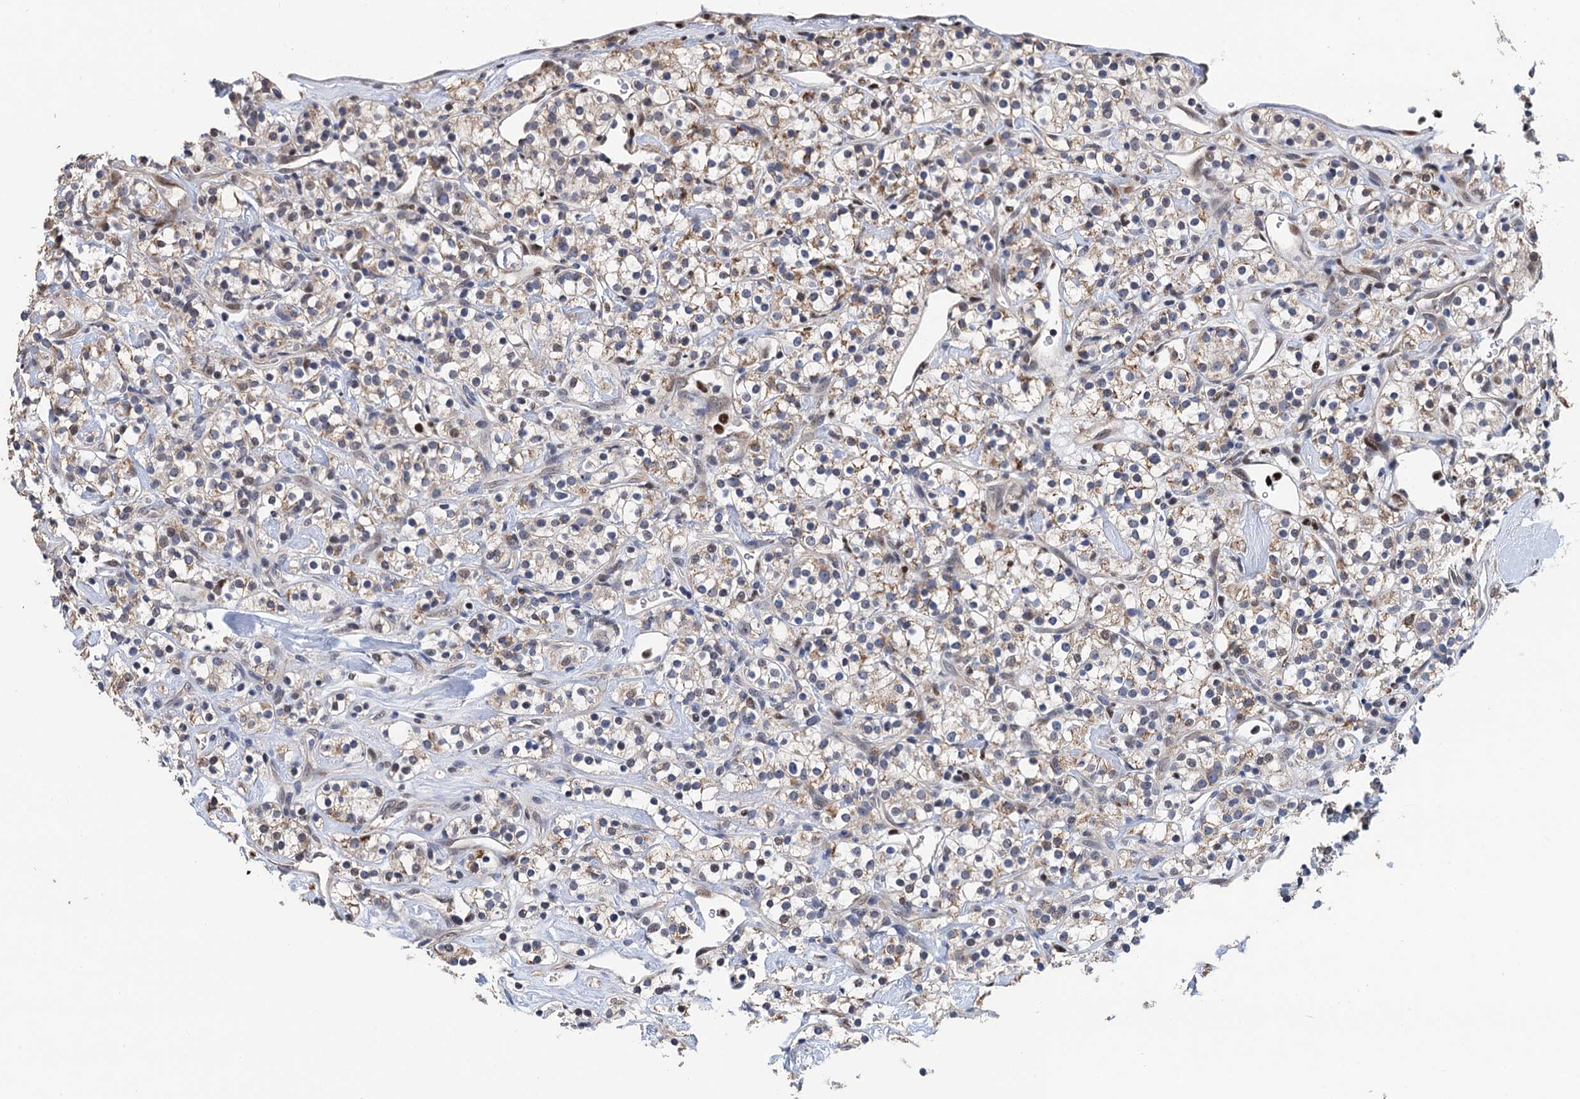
{"staining": {"intensity": "weak", "quantity": "25%-75%", "location": "cytoplasmic/membranous"}, "tissue": "renal cancer", "cell_type": "Tumor cells", "image_type": "cancer", "snomed": [{"axis": "morphology", "description": "Adenocarcinoma, NOS"}, {"axis": "topography", "description": "Kidney"}], "caption": "Weak cytoplasmic/membranous expression for a protein is seen in about 25%-75% of tumor cells of adenocarcinoma (renal) using IHC.", "gene": "TSEN34", "patient": {"sex": "male", "age": 77}}